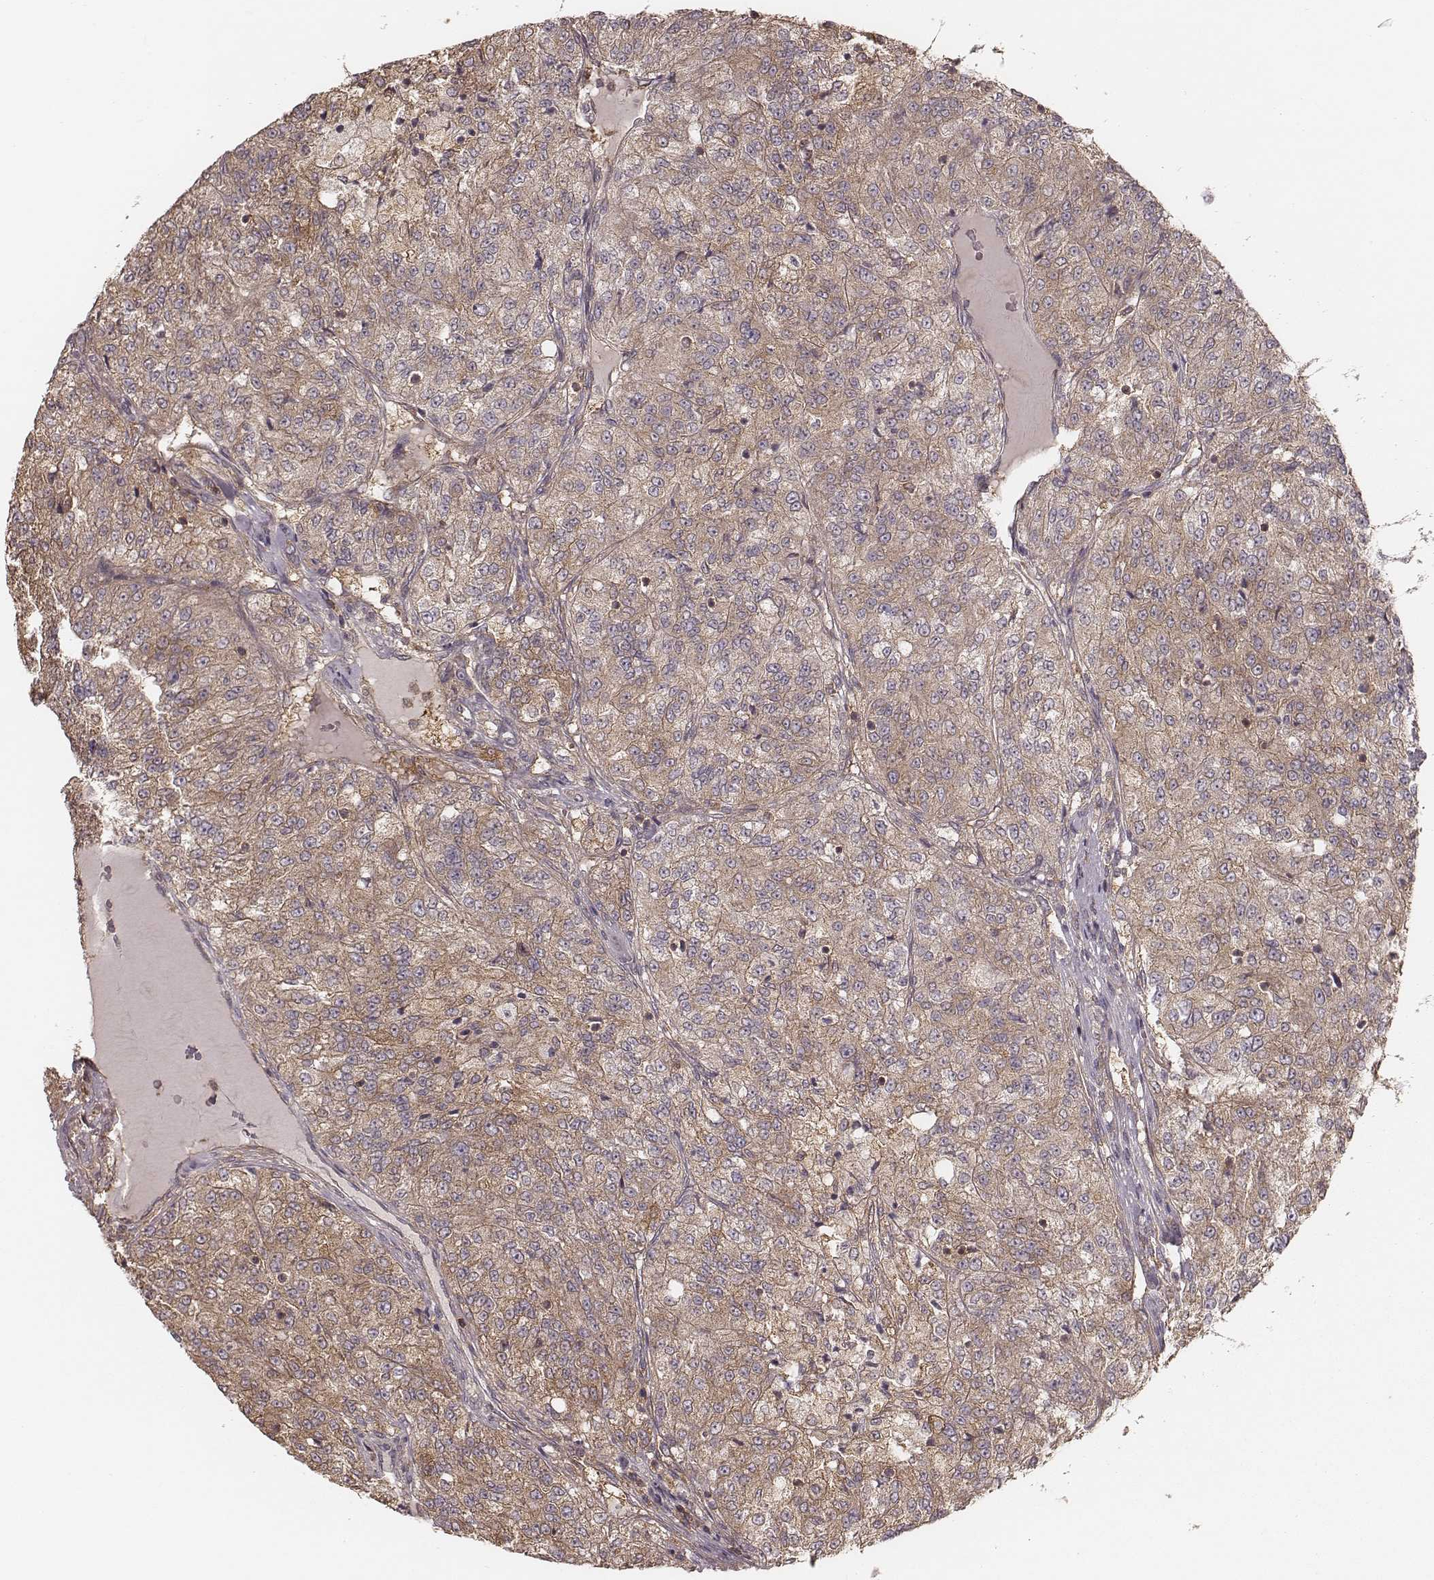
{"staining": {"intensity": "moderate", "quantity": ">75%", "location": "cytoplasmic/membranous"}, "tissue": "renal cancer", "cell_type": "Tumor cells", "image_type": "cancer", "snomed": [{"axis": "morphology", "description": "Adenocarcinoma, NOS"}, {"axis": "topography", "description": "Kidney"}], "caption": "Immunohistochemical staining of renal cancer exhibits moderate cytoplasmic/membranous protein positivity in approximately >75% of tumor cells.", "gene": "CARS1", "patient": {"sex": "female", "age": 63}}